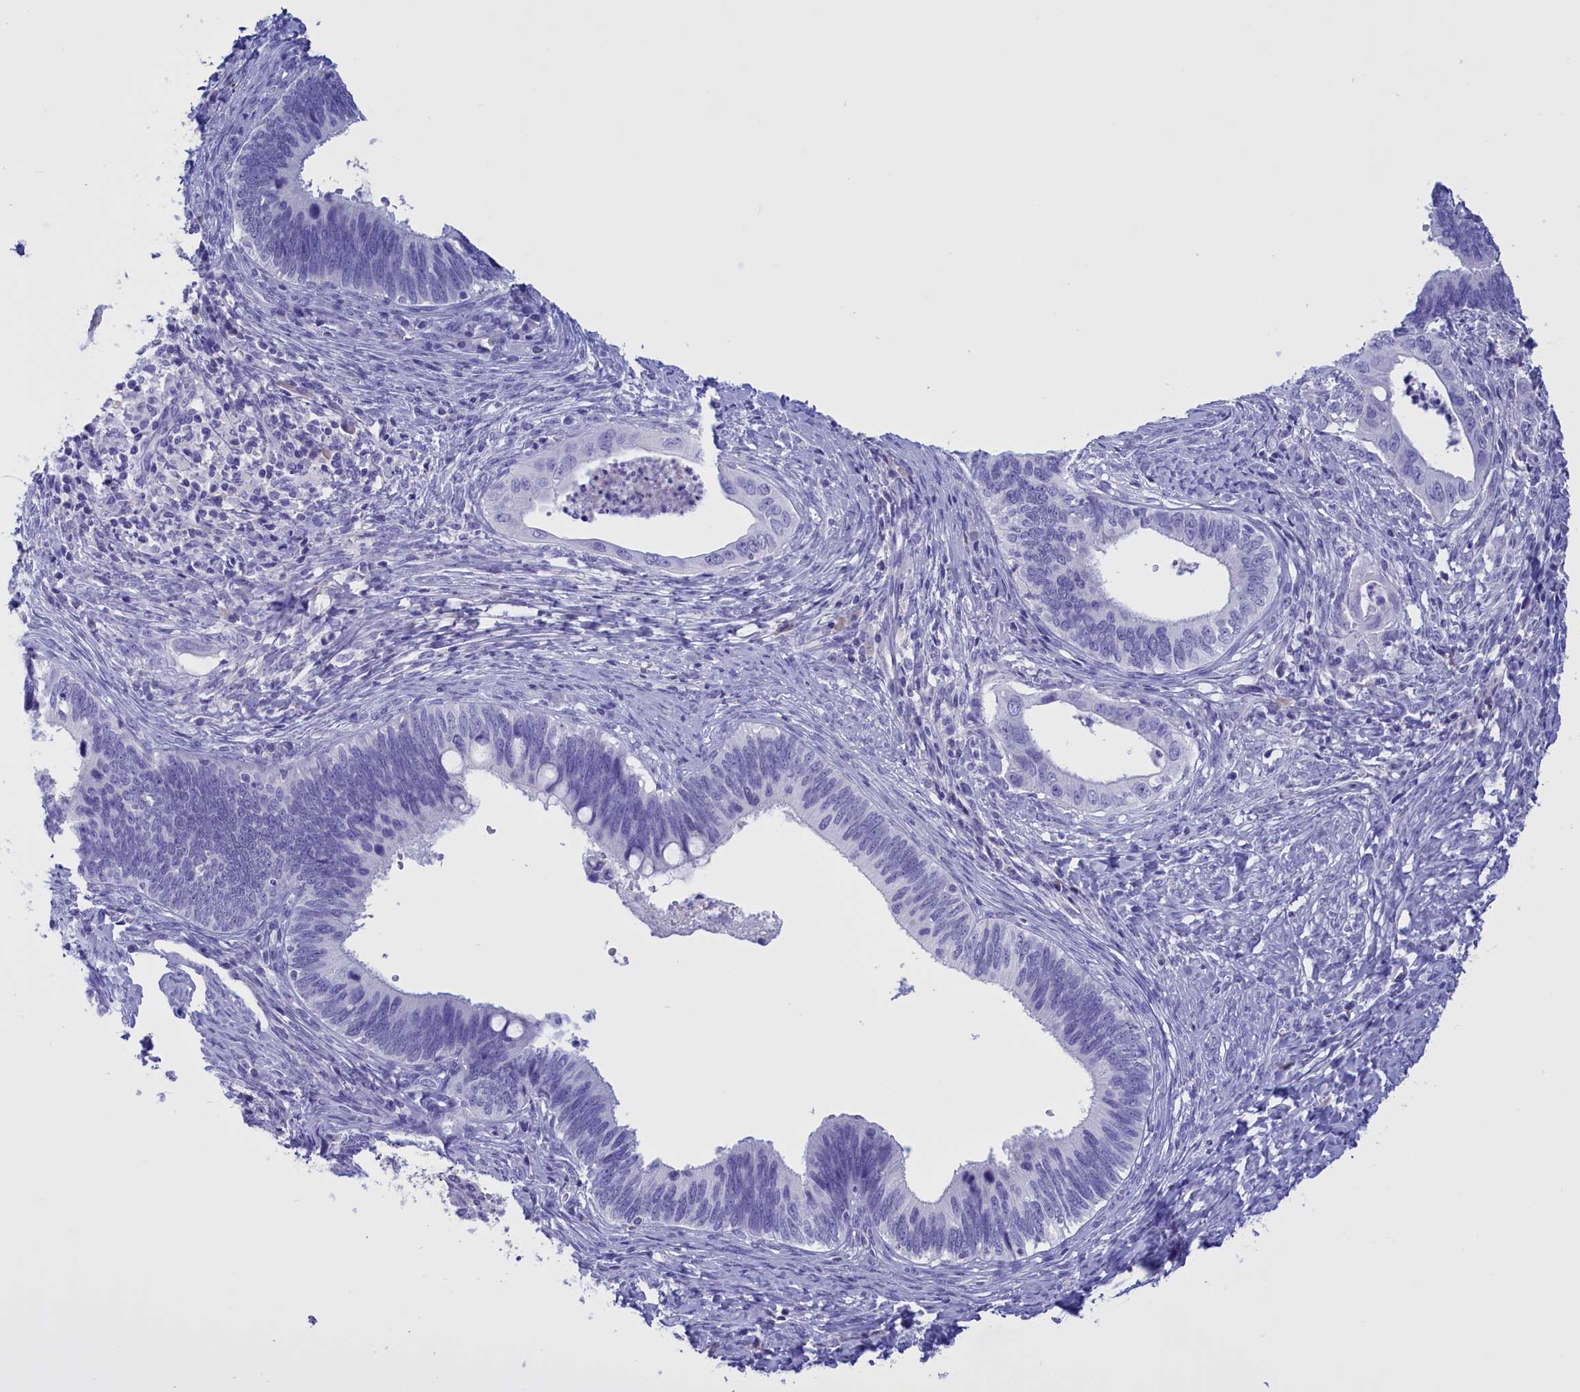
{"staining": {"intensity": "negative", "quantity": "none", "location": "none"}, "tissue": "cervical cancer", "cell_type": "Tumor cells", "image_type": "cancer", "snomed": [{"axis": "morphology", "description": "Adenocarcinoma, NOS"}, {"axis": "topography", "description": "Cervix"}], "caption": "Immunohistochemical staining of human cervical cancer shows no significant expression in tumor cells.", "gene": "PROK2", "patient": {"sex": "female", "age": 42}}